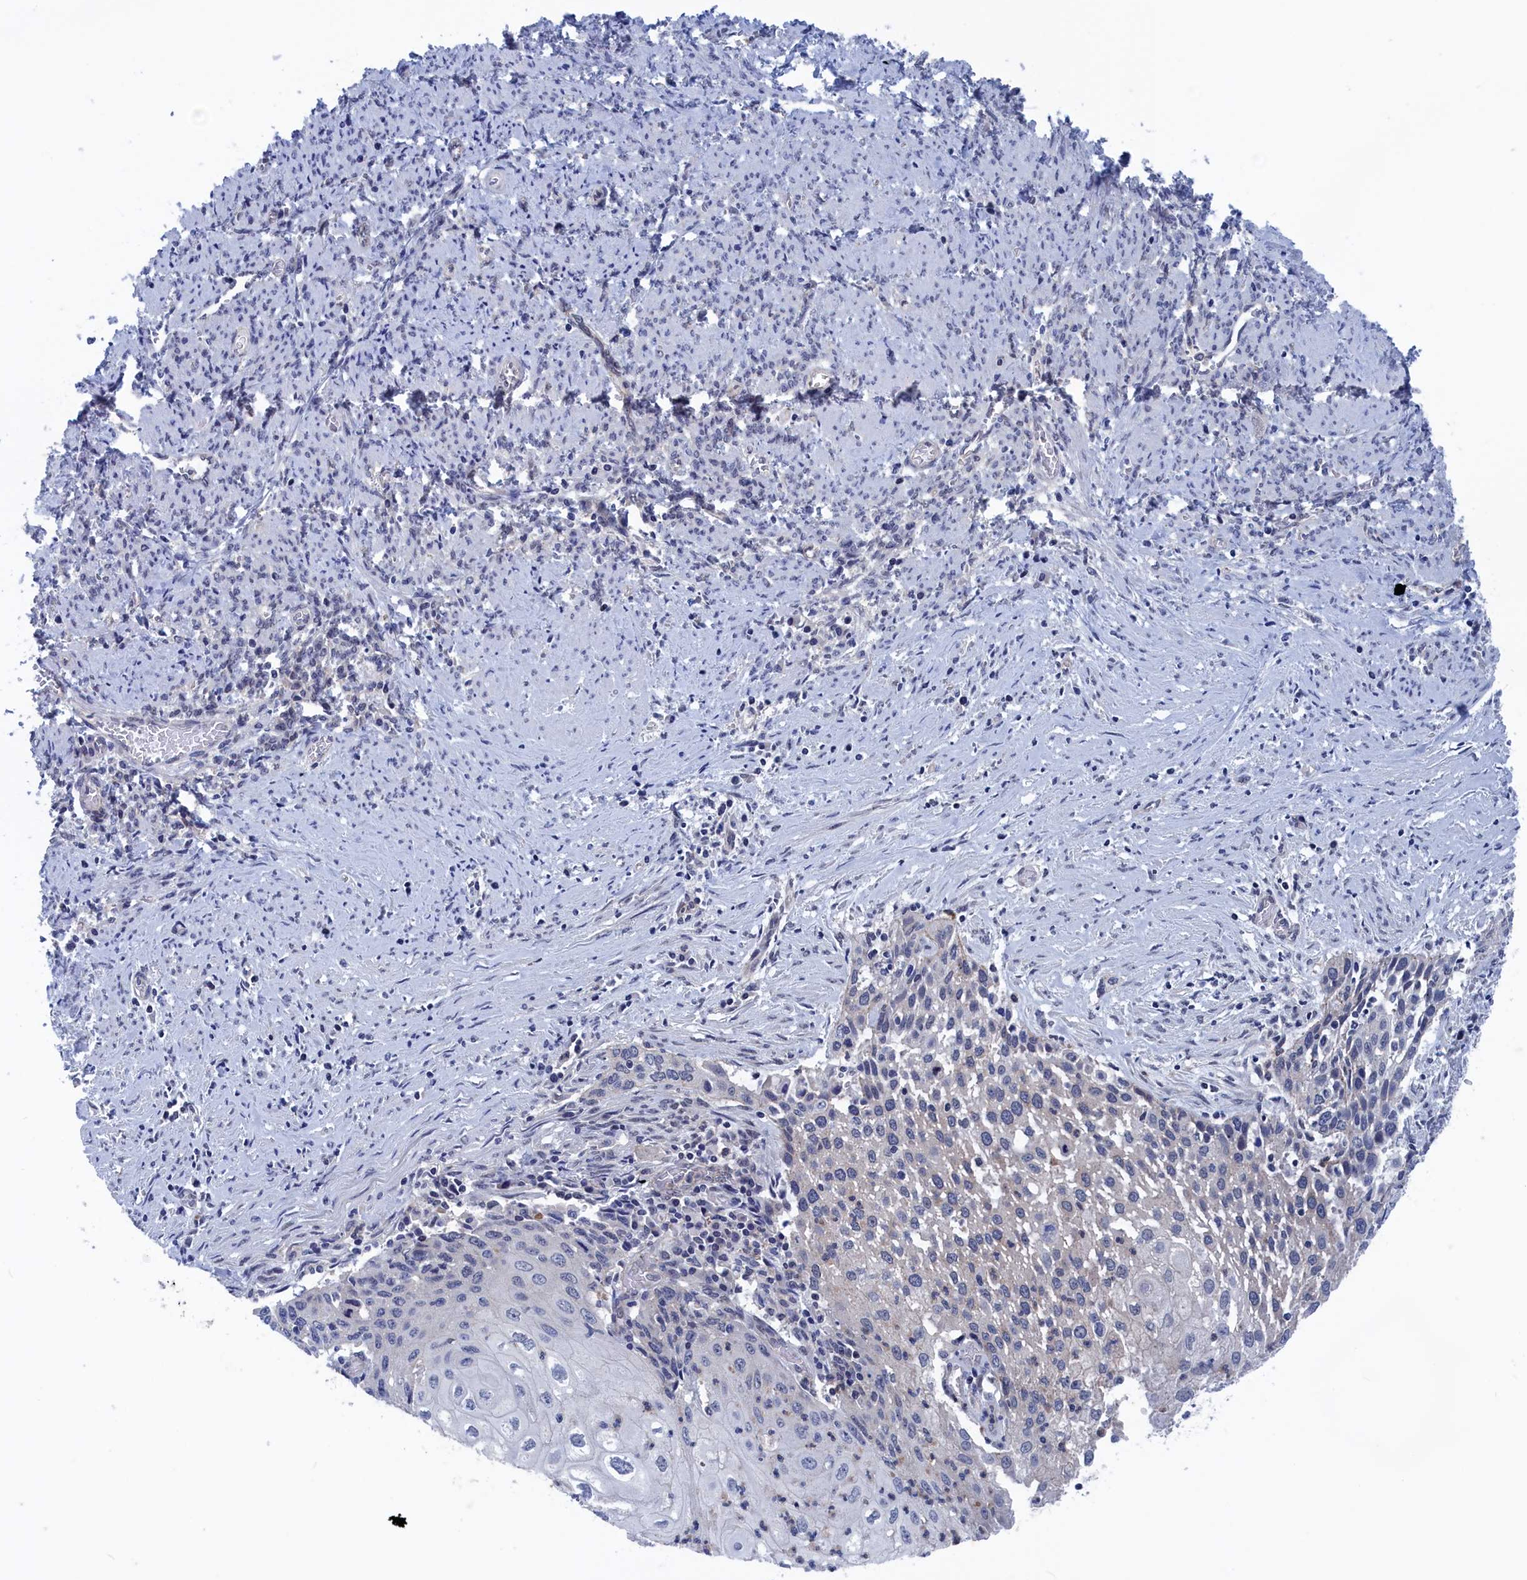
{"staining": {"intensity": "weak", "quantity": "<25%", "location": "cytoplasmic/membranous"}, "tissue": "cervical cancer", "cell_type": "Tumor cells", "image_type": "cancer", "snomed": [{"axis": "morphology", "description": "Squamous cell carcinoma, NOS"}, {"axis": "topography", "description": "Cervix"}], "caption": "This is an IHC photomicrograph of human cervical cancer (squamous cell carcinoma). There is no expression in tumor cells.", "gene": "MARCHF3", "patient": {"sex": "female", "age": 67}}